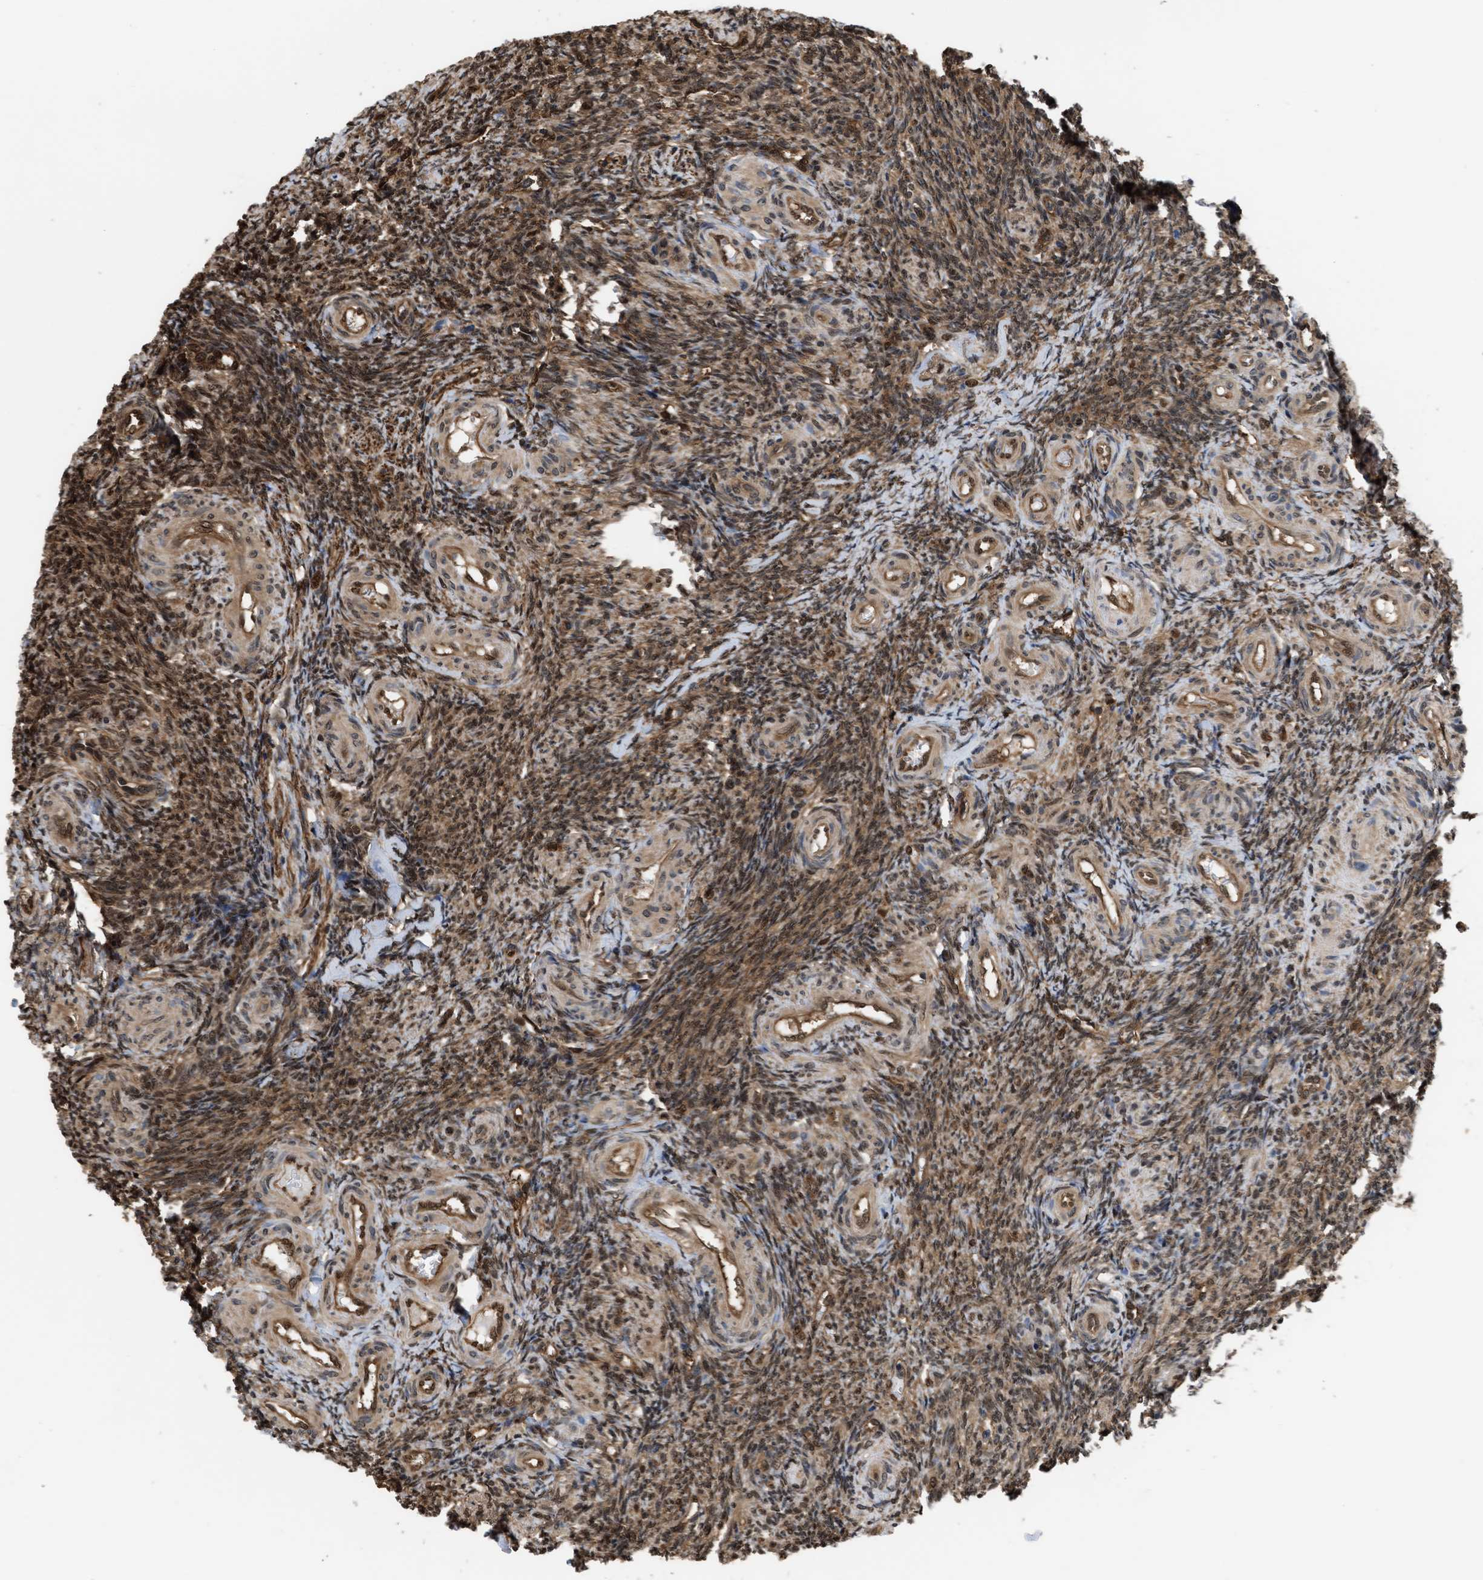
{"staining": {"intensity": "moderate", "quantity": ">75%", "location": "cytoplasmic/membranous,nuclear"}, "tissue": "ovary", "cell_type": "Ovarian stroma cells", "image_type": "normal", "snomed": [{"axis": "morphology", "description": "Normal tissue, NOS"}, {"axis": "topography", "description": "Ovary"}], "caption": "Approximately >75% of ovarian stroma cells in unremarkable ovary reveal moderate cytoplasmic/membranous,nuclear protein staining as visualized by brown immunohistochemical staining.", "gene": "YWHAG", "patient": {"sex": "female", "age": 41}}